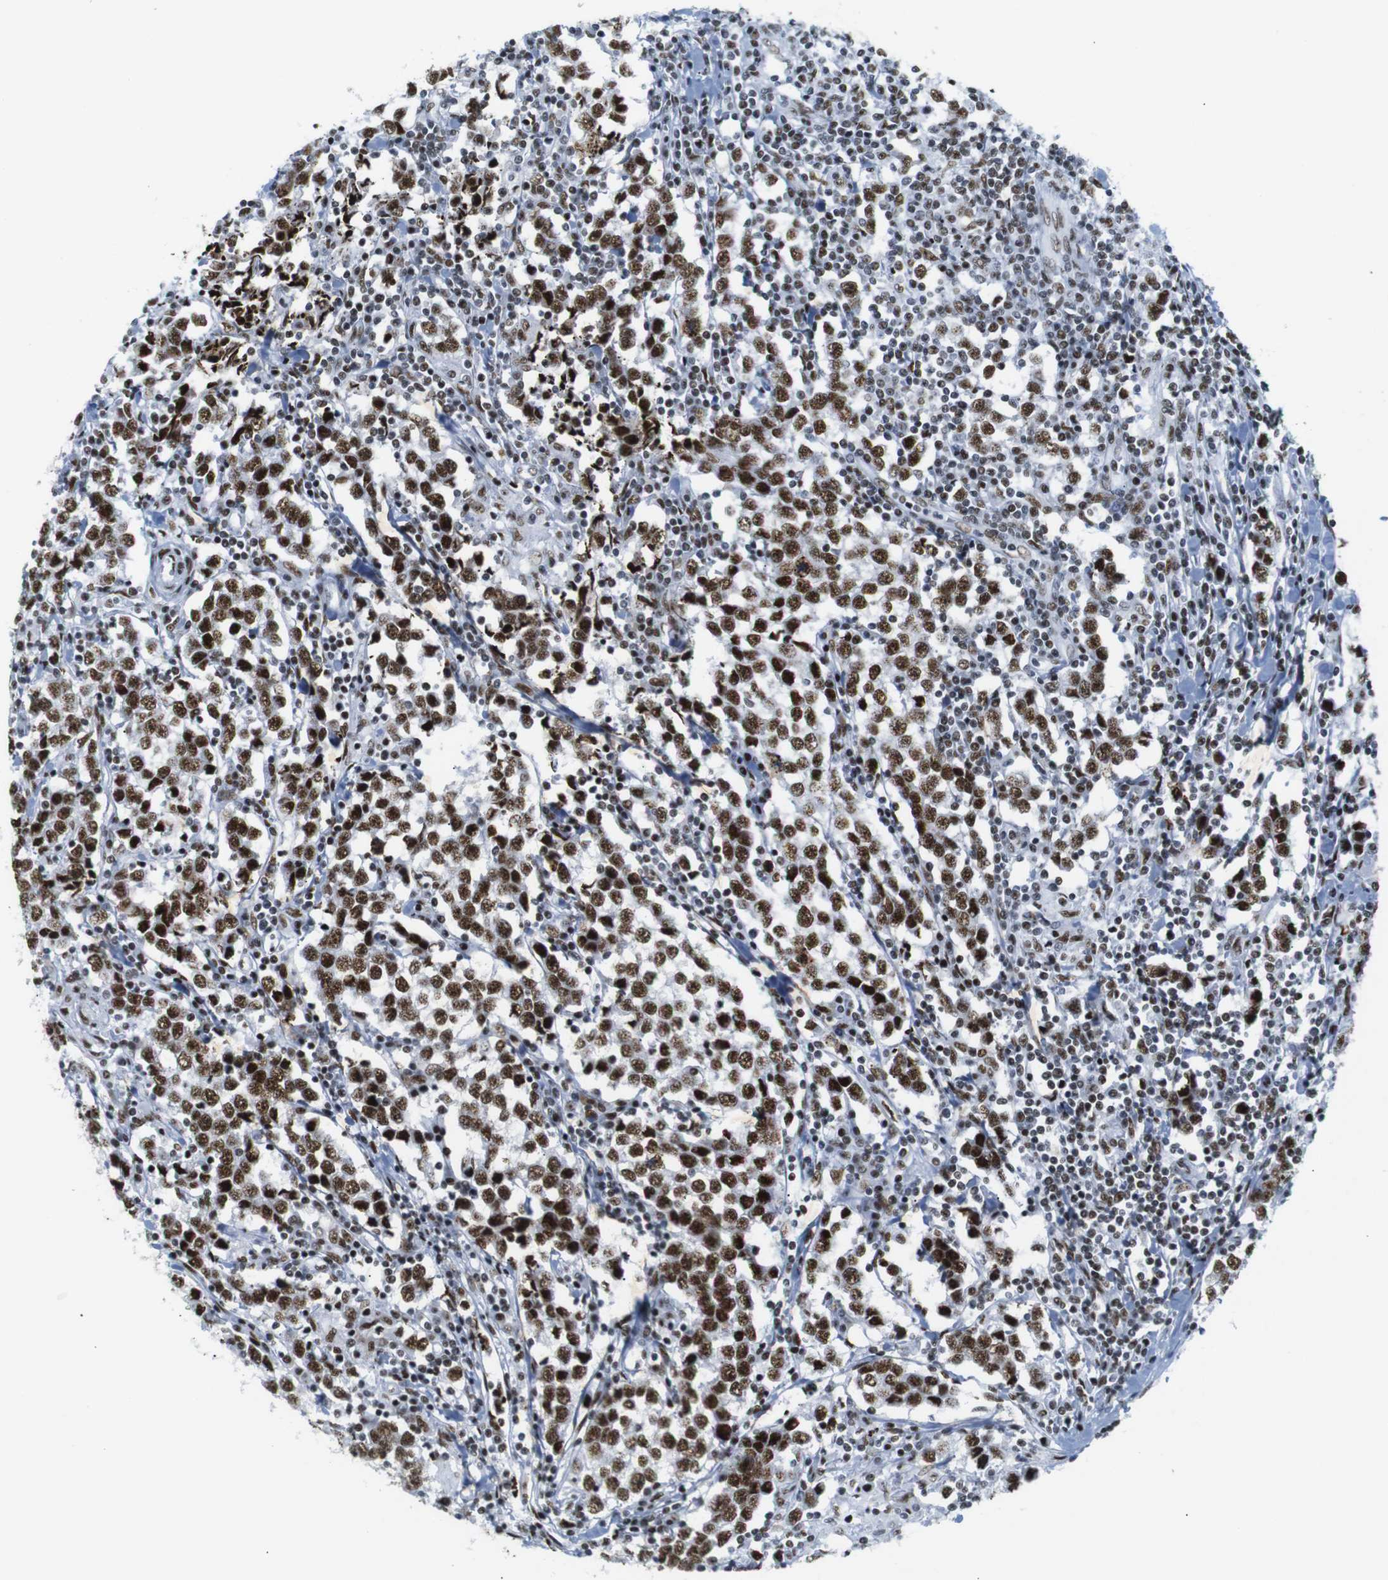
{"staining": {"intensity": "strong", "quantity": ">75%", "location": "nuclear"}, "tissue": "testis cancer", "cell_type": "Tumor cells", "image_type": "cancer", "snomed": [{"axis": "morphology", "description": "Seminoma, NOS"}, {"axis": "morphology", "description": "Carcinoma, Embryonal, NOS"}, {"axis": "topography", "description": "Testis"}], "caption": "Protein staining demonstrates strong nuclear staining in about >75% of tumor cells in embryonal carcinoma (testis).", "gene": "TRA2B", "patient": {"sex": "male", "age": 36}}